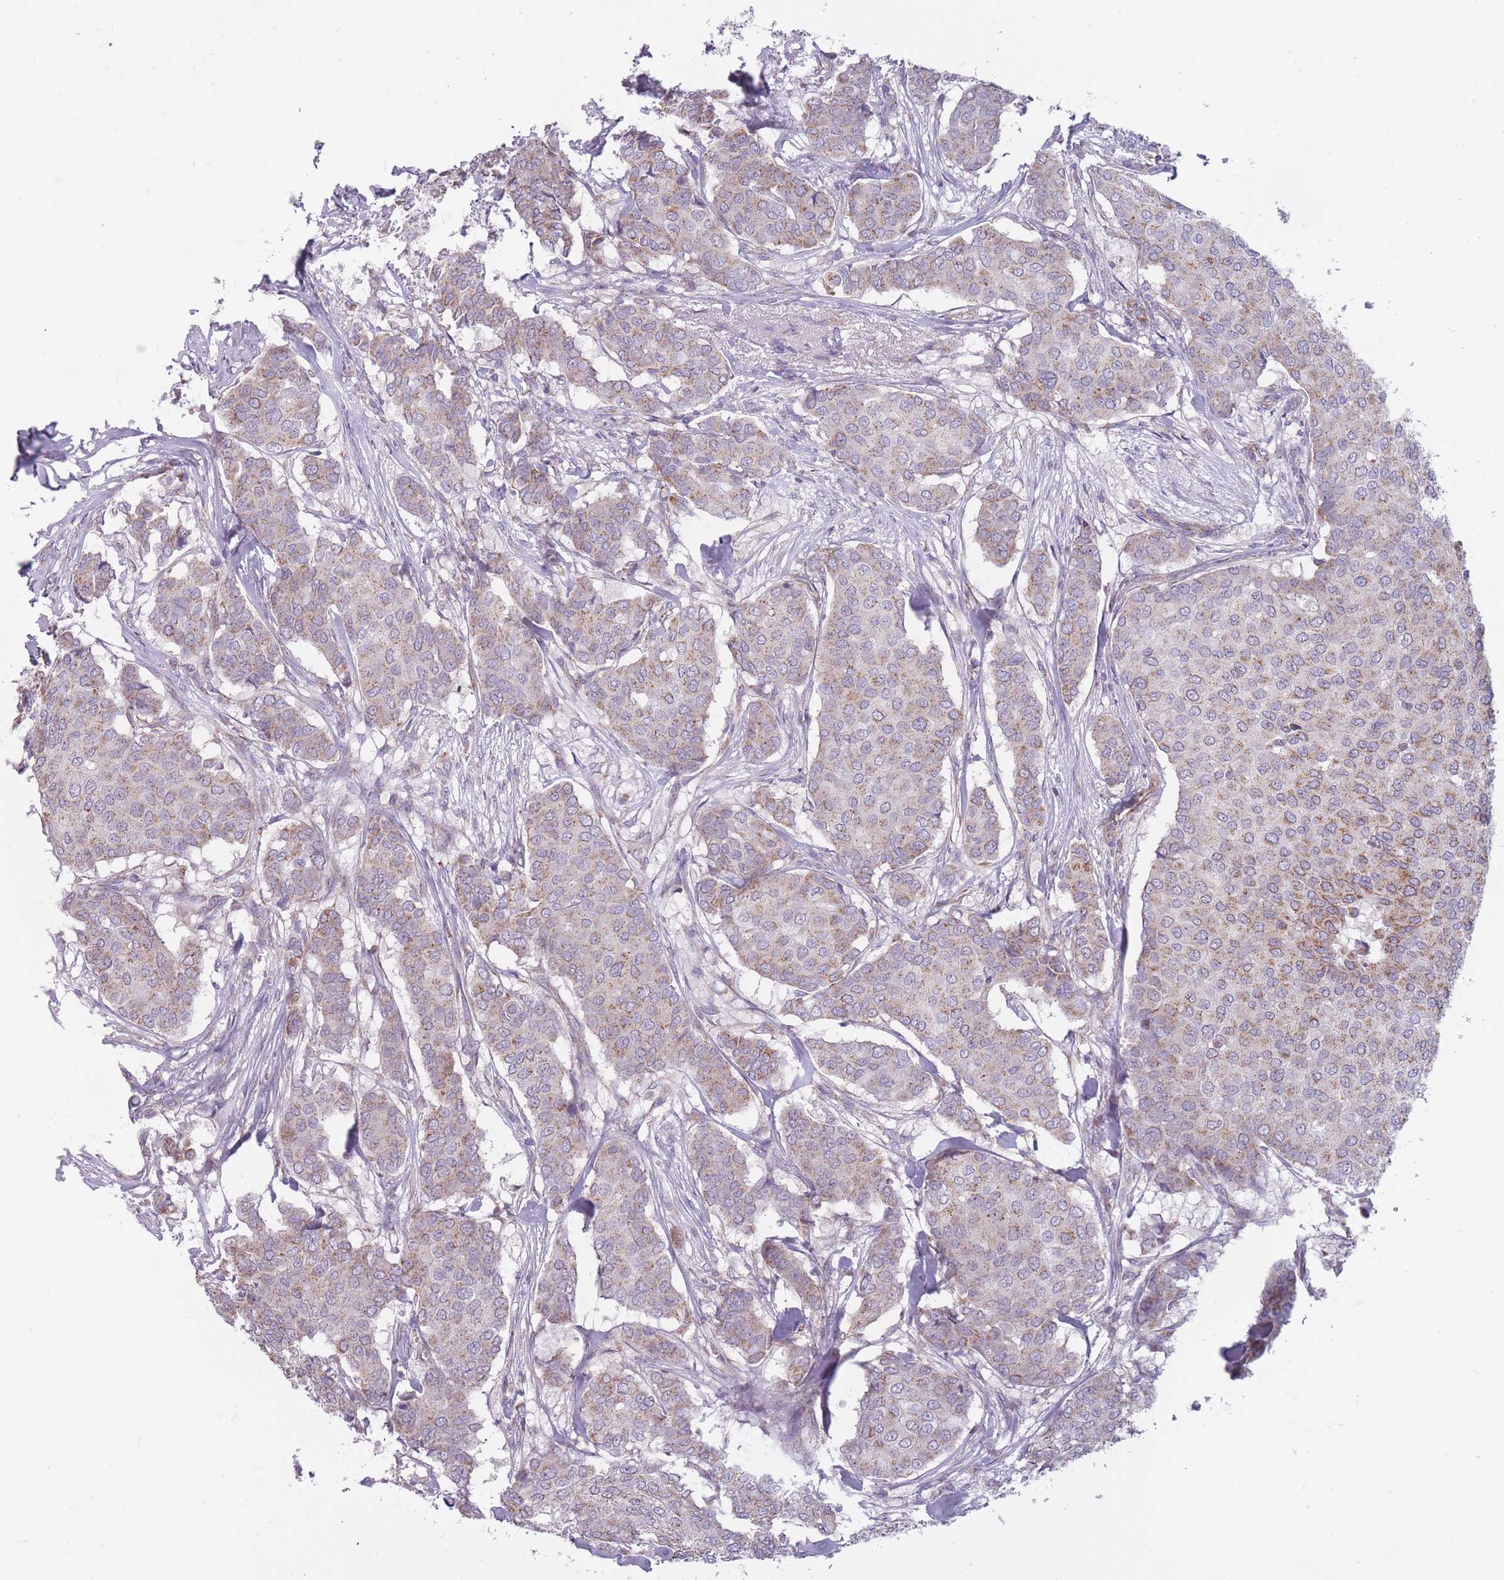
{"staining": {"intensity": "moderate", "quantity": ">75%", "location": "cytoplasmic/membranous"}, "tissue": "breast cancer", "cell_type": "Tumor cells", "image_type": "cancer", "snomed": [{"axis": "morphology", "description": "Duct carcinoma"}, {"axis": "topography", "description": "Breast"}], "caption": "DAB (3,3'-diaminobenzidine) immunohistochemical staining of human breast invasive ductal carcinoma exhibits moderate cytoplasmic/membranous protein positivity in about >75% of tumor cells.", "gene": "MRPS18C", "patient": {"sex": "female", "age": 75}}